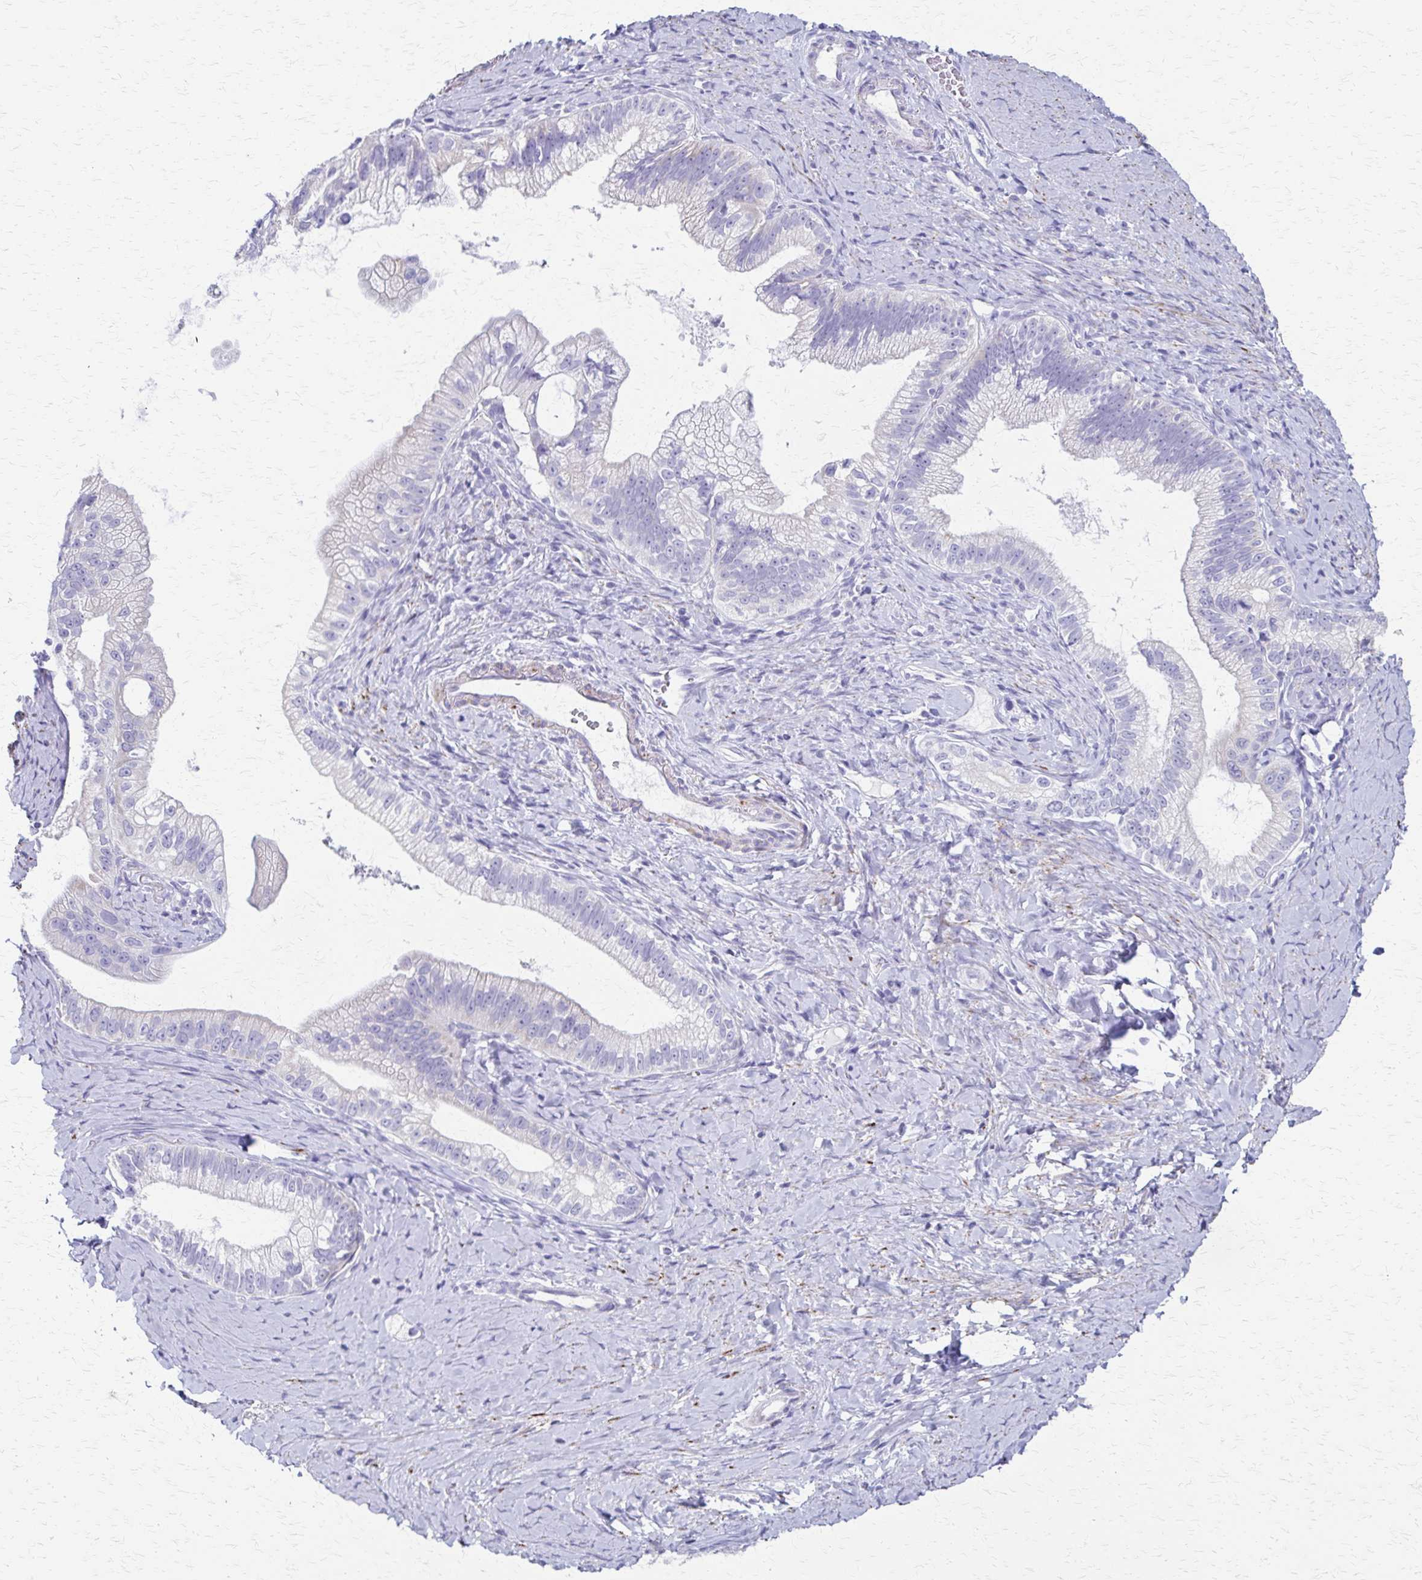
{"staining": {"intensity": "negative", "quantity": "none", "location": "none"}, "tissue": "pancreatic cancer", "cell_type": "Tumor cells", "image_type": "cancer", "snomed": [{"axis": "morphology", "description": "Adenocarcinoma, NOS"}, {"axis": "topography", "description": "Pancreas"}], "caption": "Tumor cells show no significant expression in pancreatic cancer (adenocarcinoma).", "gene": "ZSCAN5B", "patient": {"sex": "male", "age": 70}}